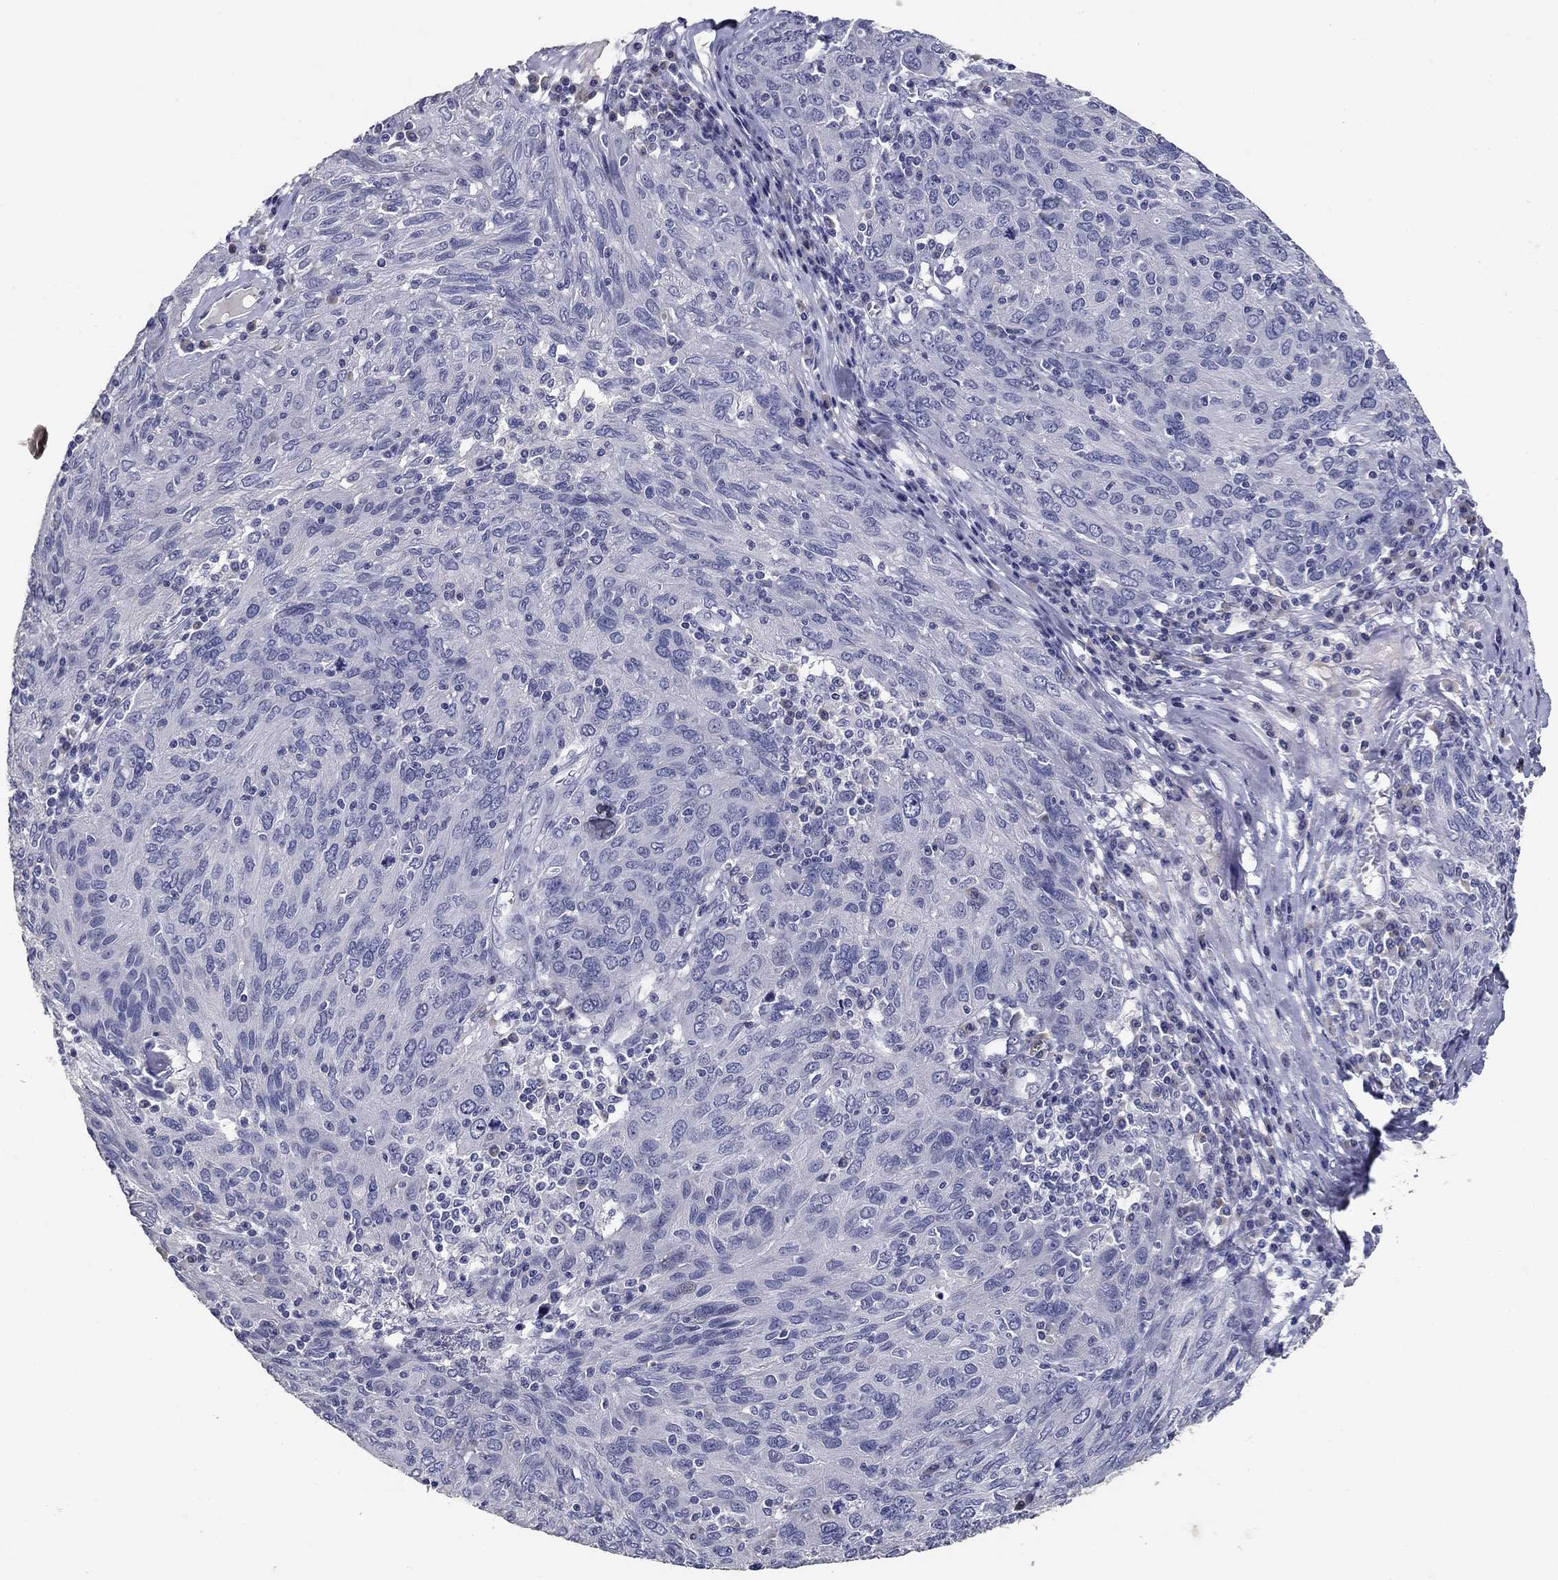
{"staining": {"intensity": "negative", "quantity": "none", "location": "none"}, "tissue": "ovarian cancer", "cell_type": "Tumor cells", "image_type": "cancer", "snomed": [{"axis": "morphology", "description": "Carcinoma, endometroid"}, {"axis": "topography", "description": "Ovary"}], "caption": "Tumor cells show no significant positivity in ovarian endometroid carcinoma. The staining was performed using DAB to visualize the protein expression in brown, while the nuclei were stained in blue with hematoxylin (Magnification: 20x).", "gene": "POMC", "patient": {"sex": "female", "age": 50}}